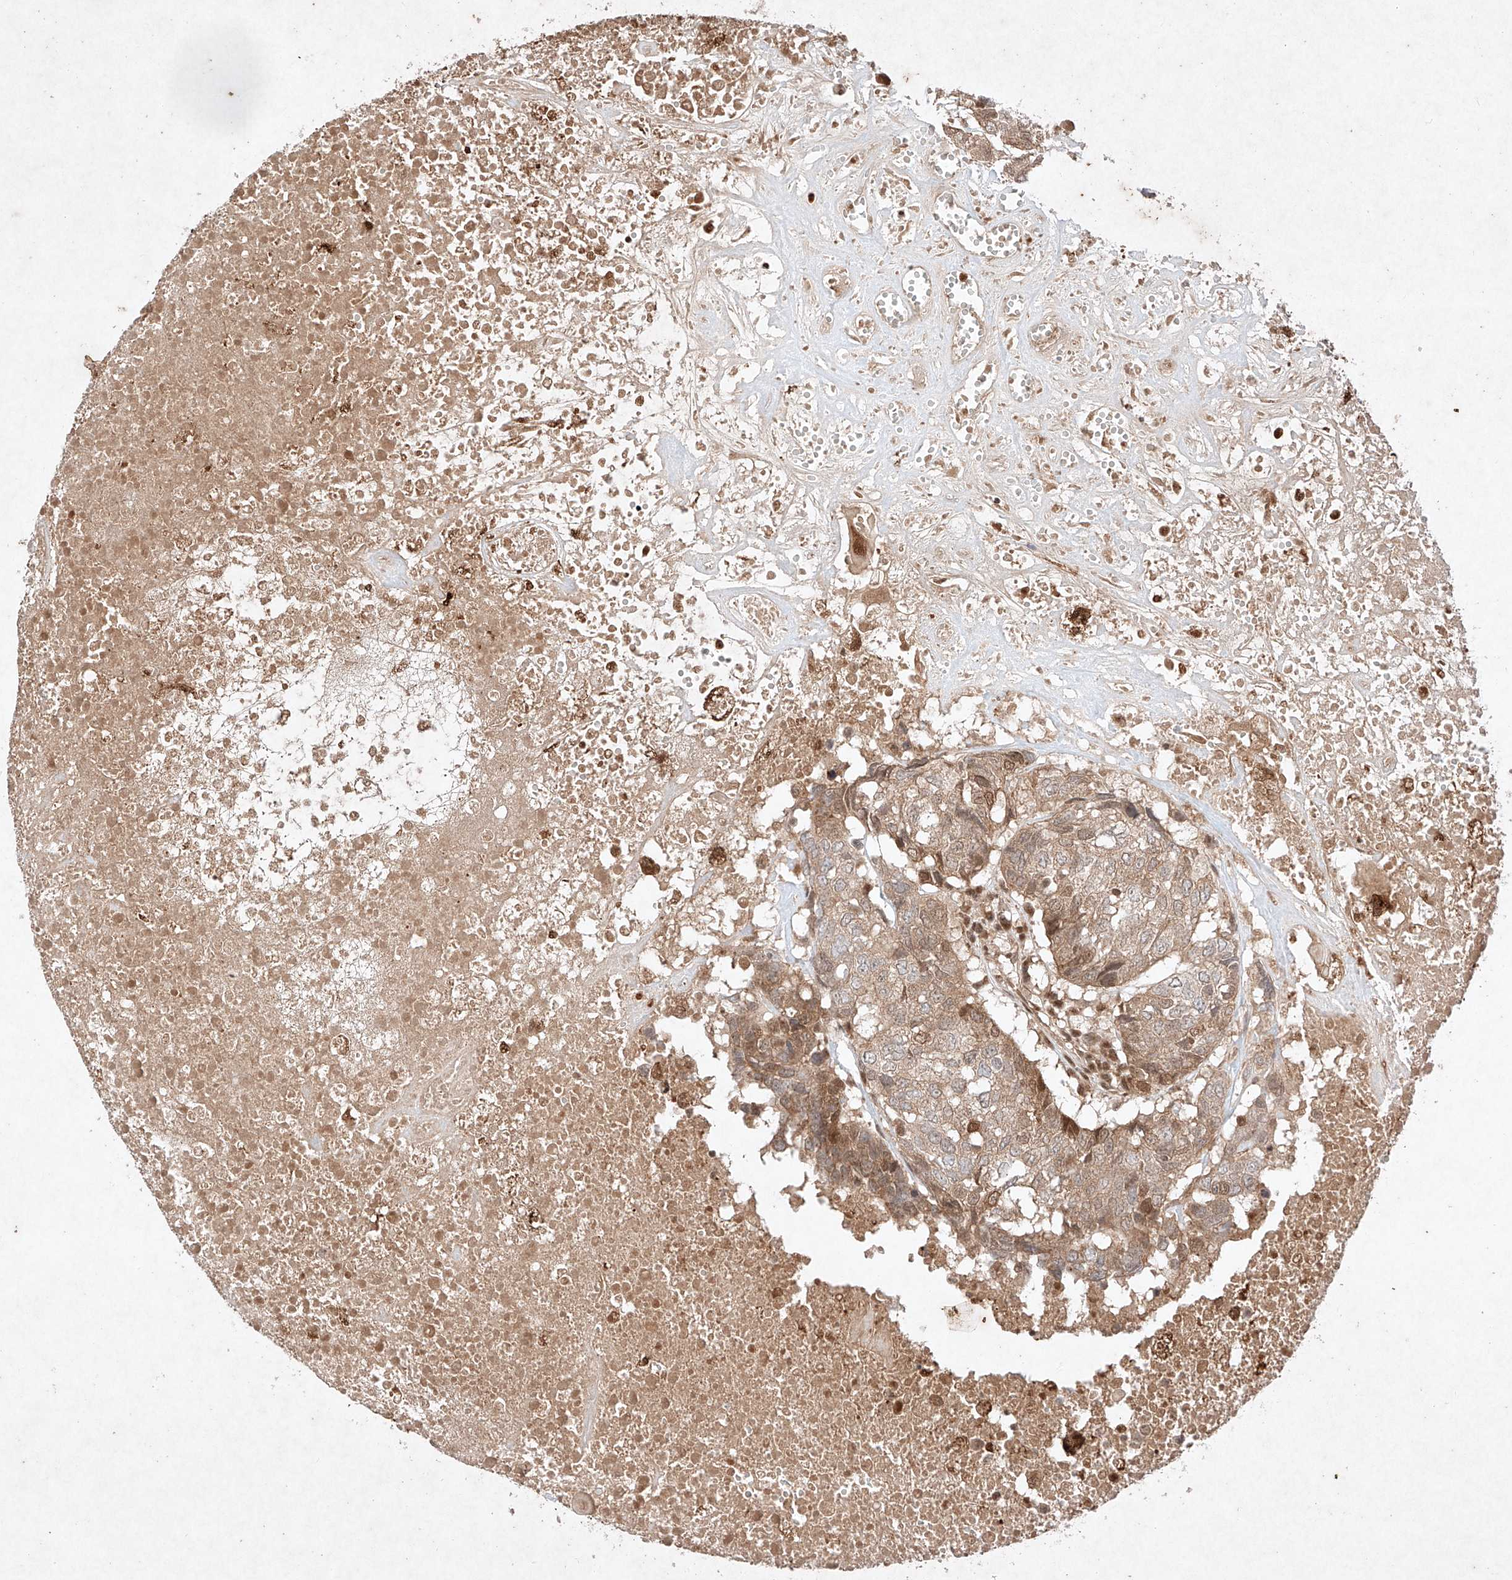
{"staining": {"intensity": "weak", "quantity": ">75%", "location": "cytoplasmic/membranous,nuclear"}, "tissue": "head and neck cancer", "cell_type": "Tumor cells", "image_type": "cancer", "snomed": [{"axis": "morphology", "description": "Squamous cell carcinoma, NOS"}, {"axis": "topography", "description": "Head-Neck"}], "caption": "A high-resolution photomicrograph shows IHC staining of squamous cell carcinoma (head and neck), which displays weak cytoplasmic/membranous and nuclear positivity in approximately >75% of tumor cells.", "gene": "RNF31", "patient": {"sex": "male", "age": 66}}